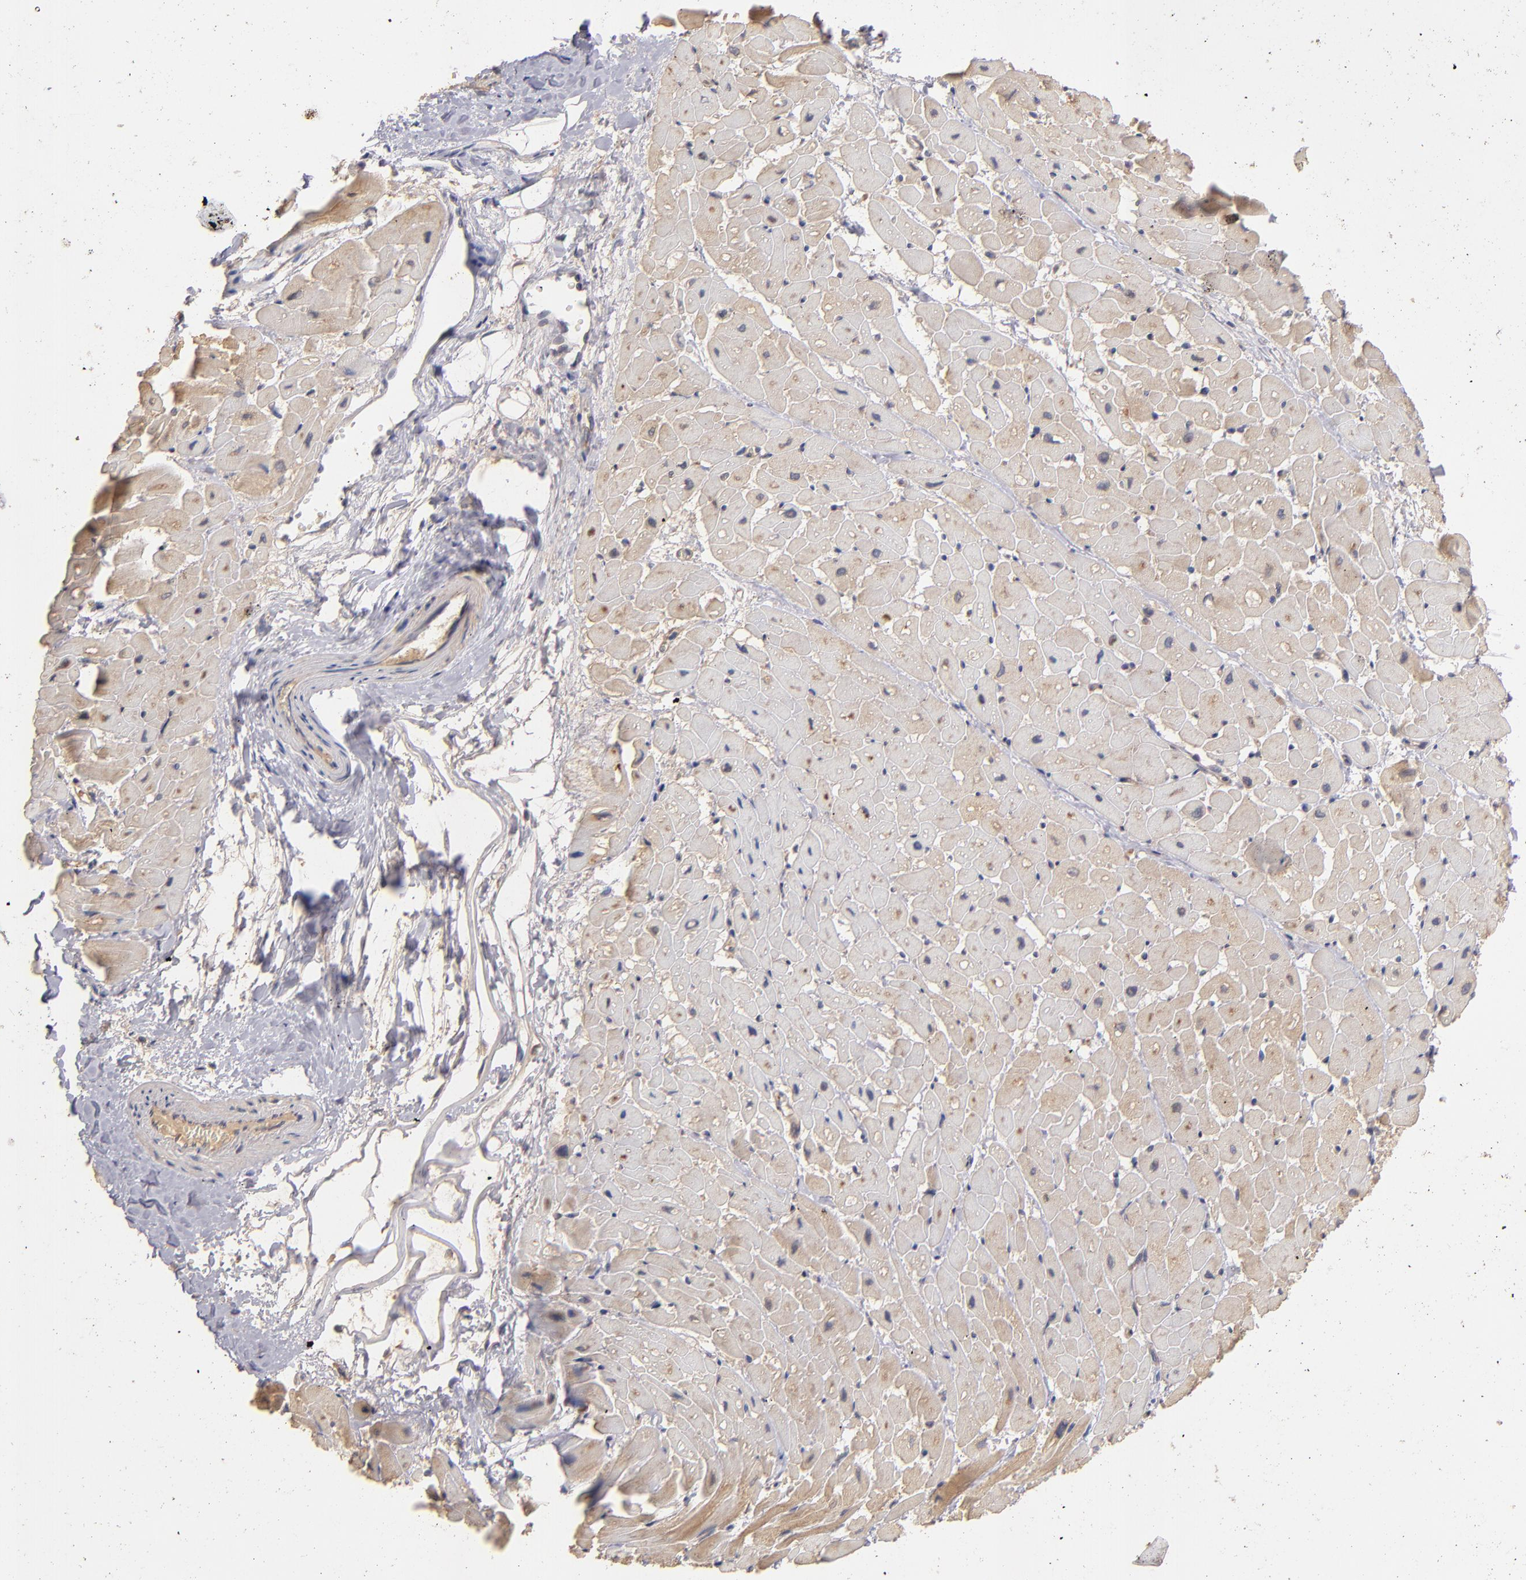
{"staining": {"intensity": "weak", "quantity": "25%-75%", "location": "cytoplasmic/membranous"}, "tissue": "heart muscle", "cell_type": "Cardiomyocytes", "image_type": "normal", "snomed": [{"axis": "morphology", "description": "Normal tissue, NOS"}, {"axis": "topography", "description": "Heart"}], "caption": "Immunohistochemical staining of unremarkable human heart muscle reveals 25%-75% levels of weak cytoplasmic/membranous protein positivity in approximately 25%-75% of cardiomyocytes.", "gene": "UPF3B", "patient": {"sex": "male", "age": 45}}